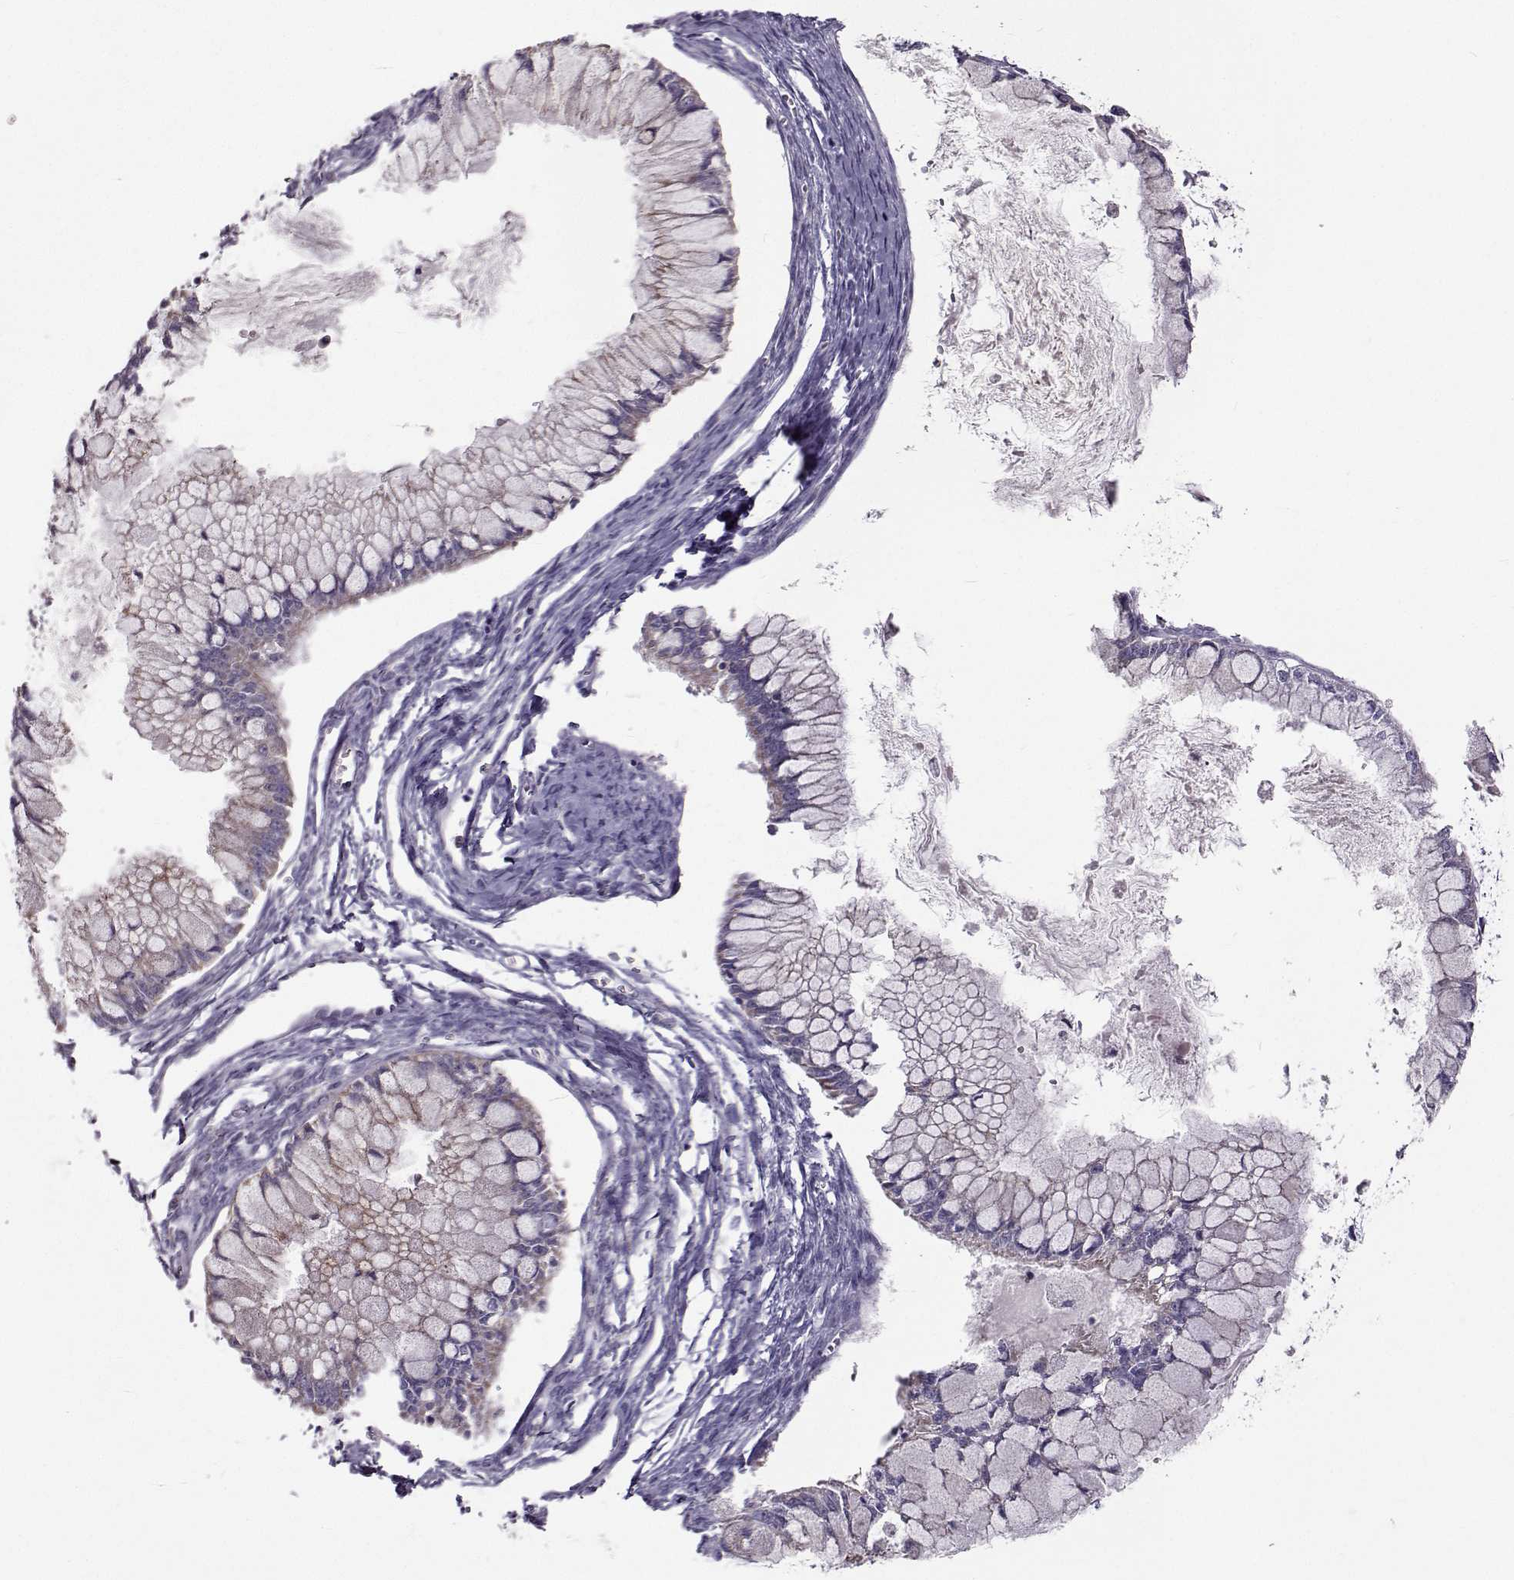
{"staining": {"intensity": "negative", "quantity": "none", "location": "none"}, "tissue": "ovarian cancer", "cell_type": "Tumor cells", "image_type": "cancer", "snomed": [{"axis": "morphology", "description": "Cystadenocarcinoma, mucinous, NOS"}, {"axis": "topography", "description": "Ovary"}], "caption": "The micrograph shows no staining of tumor cells in ovarian cancer. (Stains: DAB IHC with hematoxylin counter stain, Microscopy: brightfield microscopy at high magnification).", "gene": "CLN6", "patient": {"sex": "female", "age": 34}}